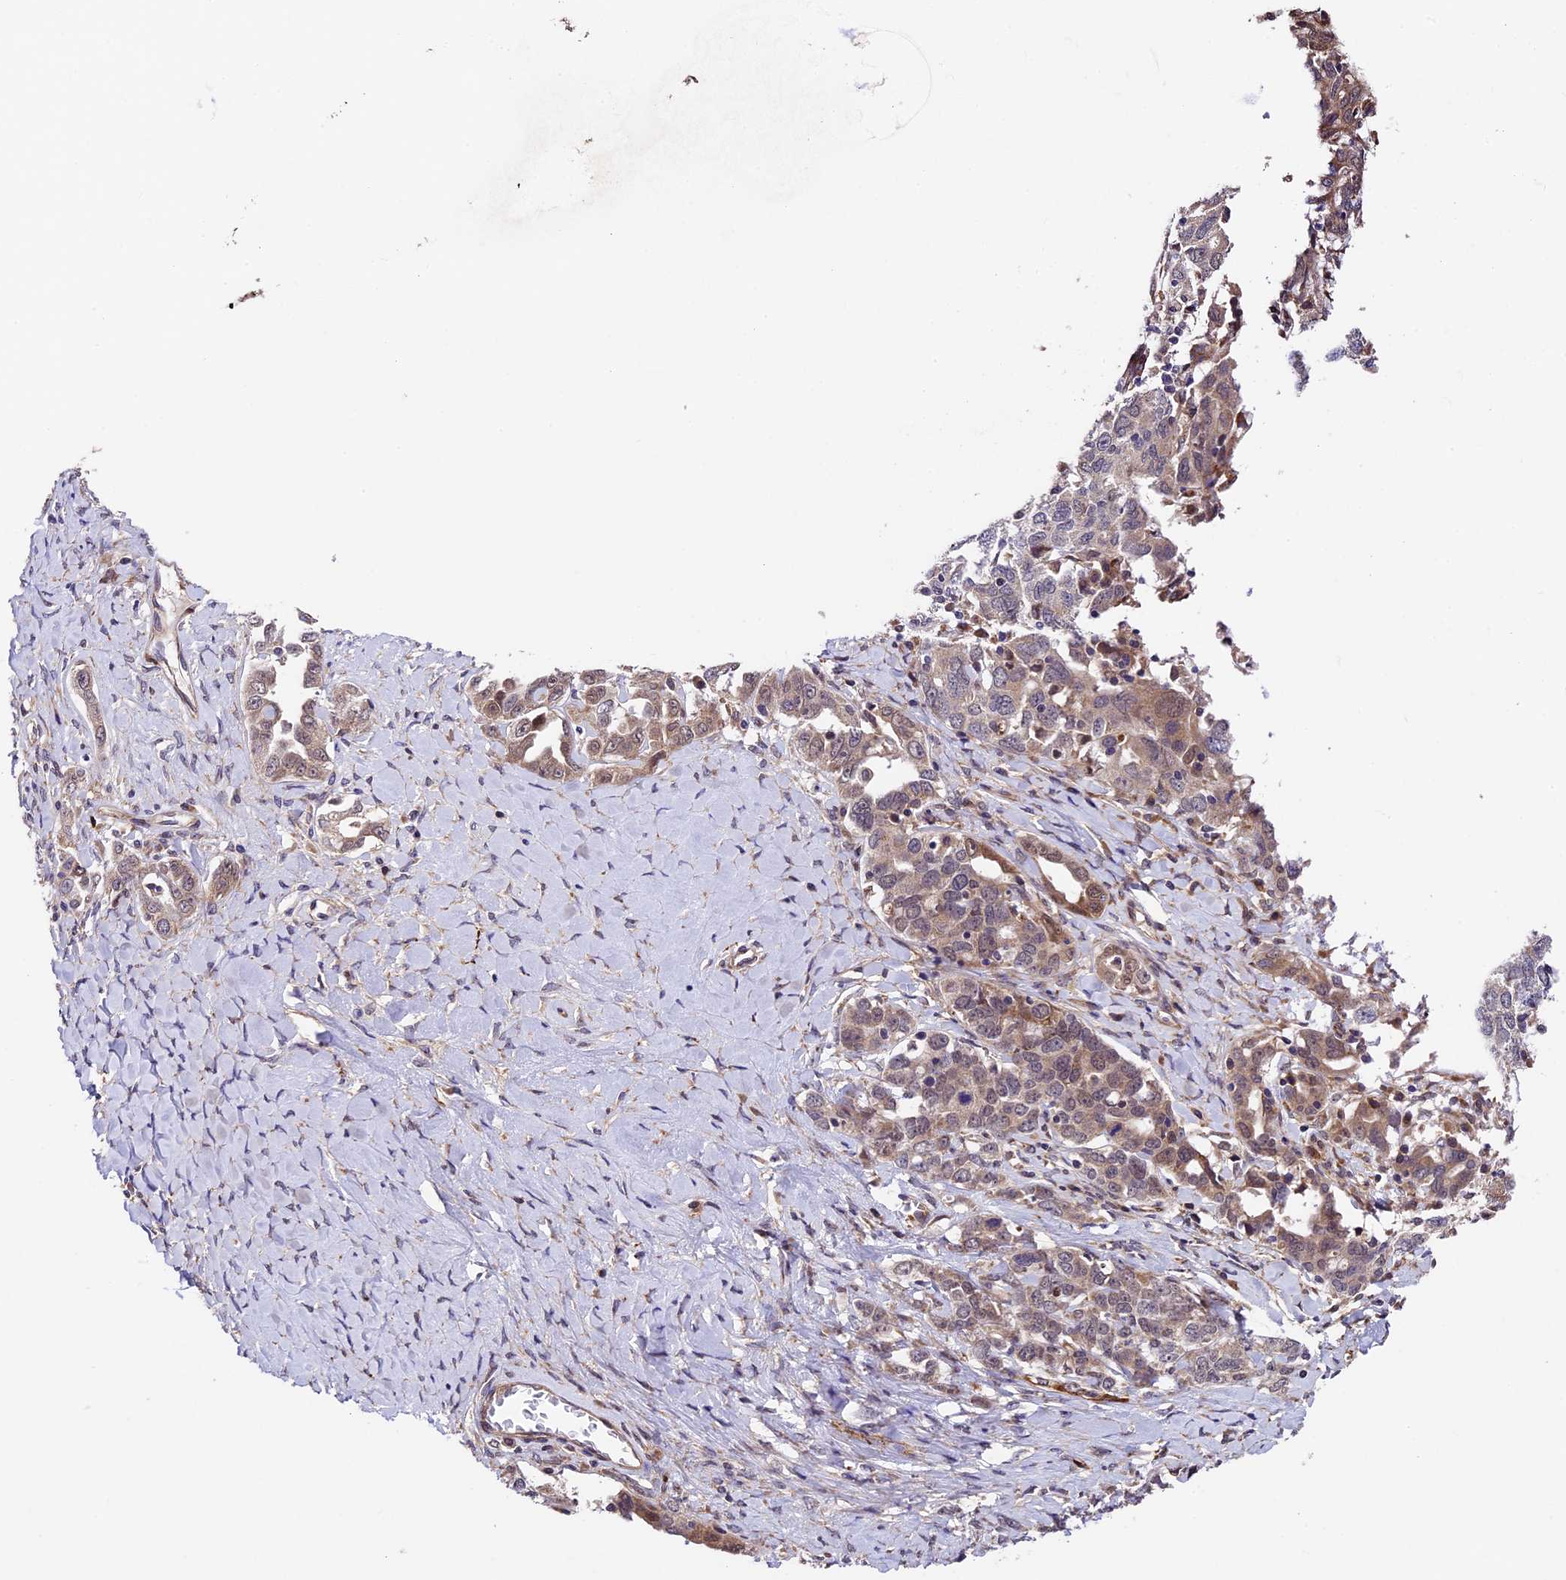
{"staining": {"intensity": "weak", "quantity": "25%-75%", "location": "cytoplasmic/membranous"}, "tissue": "ovarian cancer", "cell_type": "Tumor cells", "image_type": "cancer", "snomed": [{"axis": "morphology", "description": "Carcinoma, endometroid"}, {"axis": "topography", "description": "Ovary"}], "caption": "This image shows endometroid carcinoma (ovarian) stained with immunohistochemistry (IHC) to label a protein in brown. The cytoplasmic/membranous of tumor cells show weak positivity for the protein. Nuclei are counter-stained blue.", "gene": "LSM7", "patient": {"sex": "female", "age": 62}}